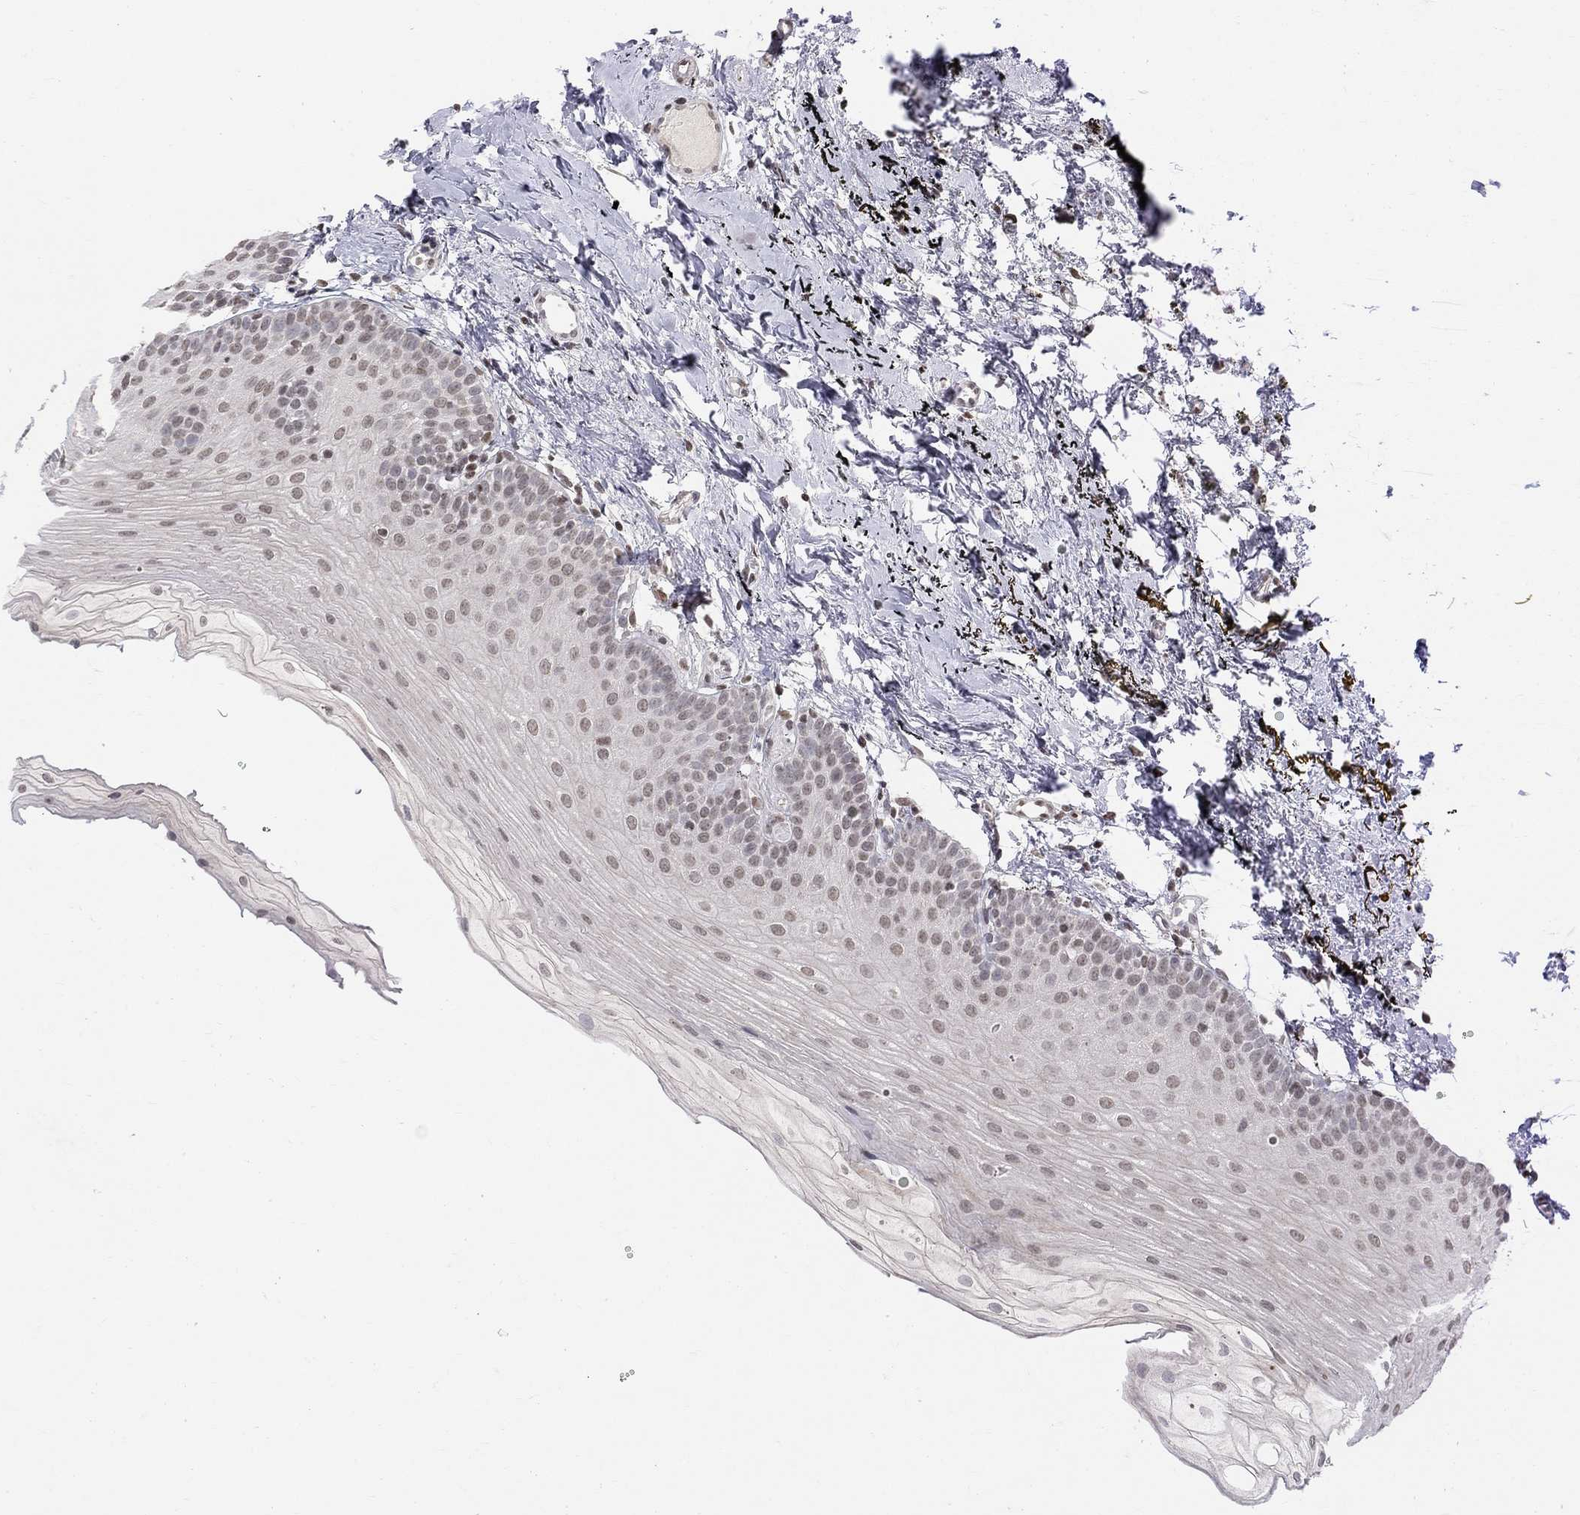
{"staining": {"intensity": "weak", "quantity": "<25%", "location": "nuclear"}, "tissue": "oral mucosa", "cell_type": "Squamous epithelial cells", "image_type": "normal", "snomed": [{"axis": "morphology", "description": "Normal tissue, NOS"}, {"axis": "topography", "description": "Oral tissue"}], "caption": "Protein analysis of unremarkable oral mucosa reveals no significant positivity in squamous epithelial cells.", "gene": "KLF12", "patient": {"sex": "female", "age": 57}}